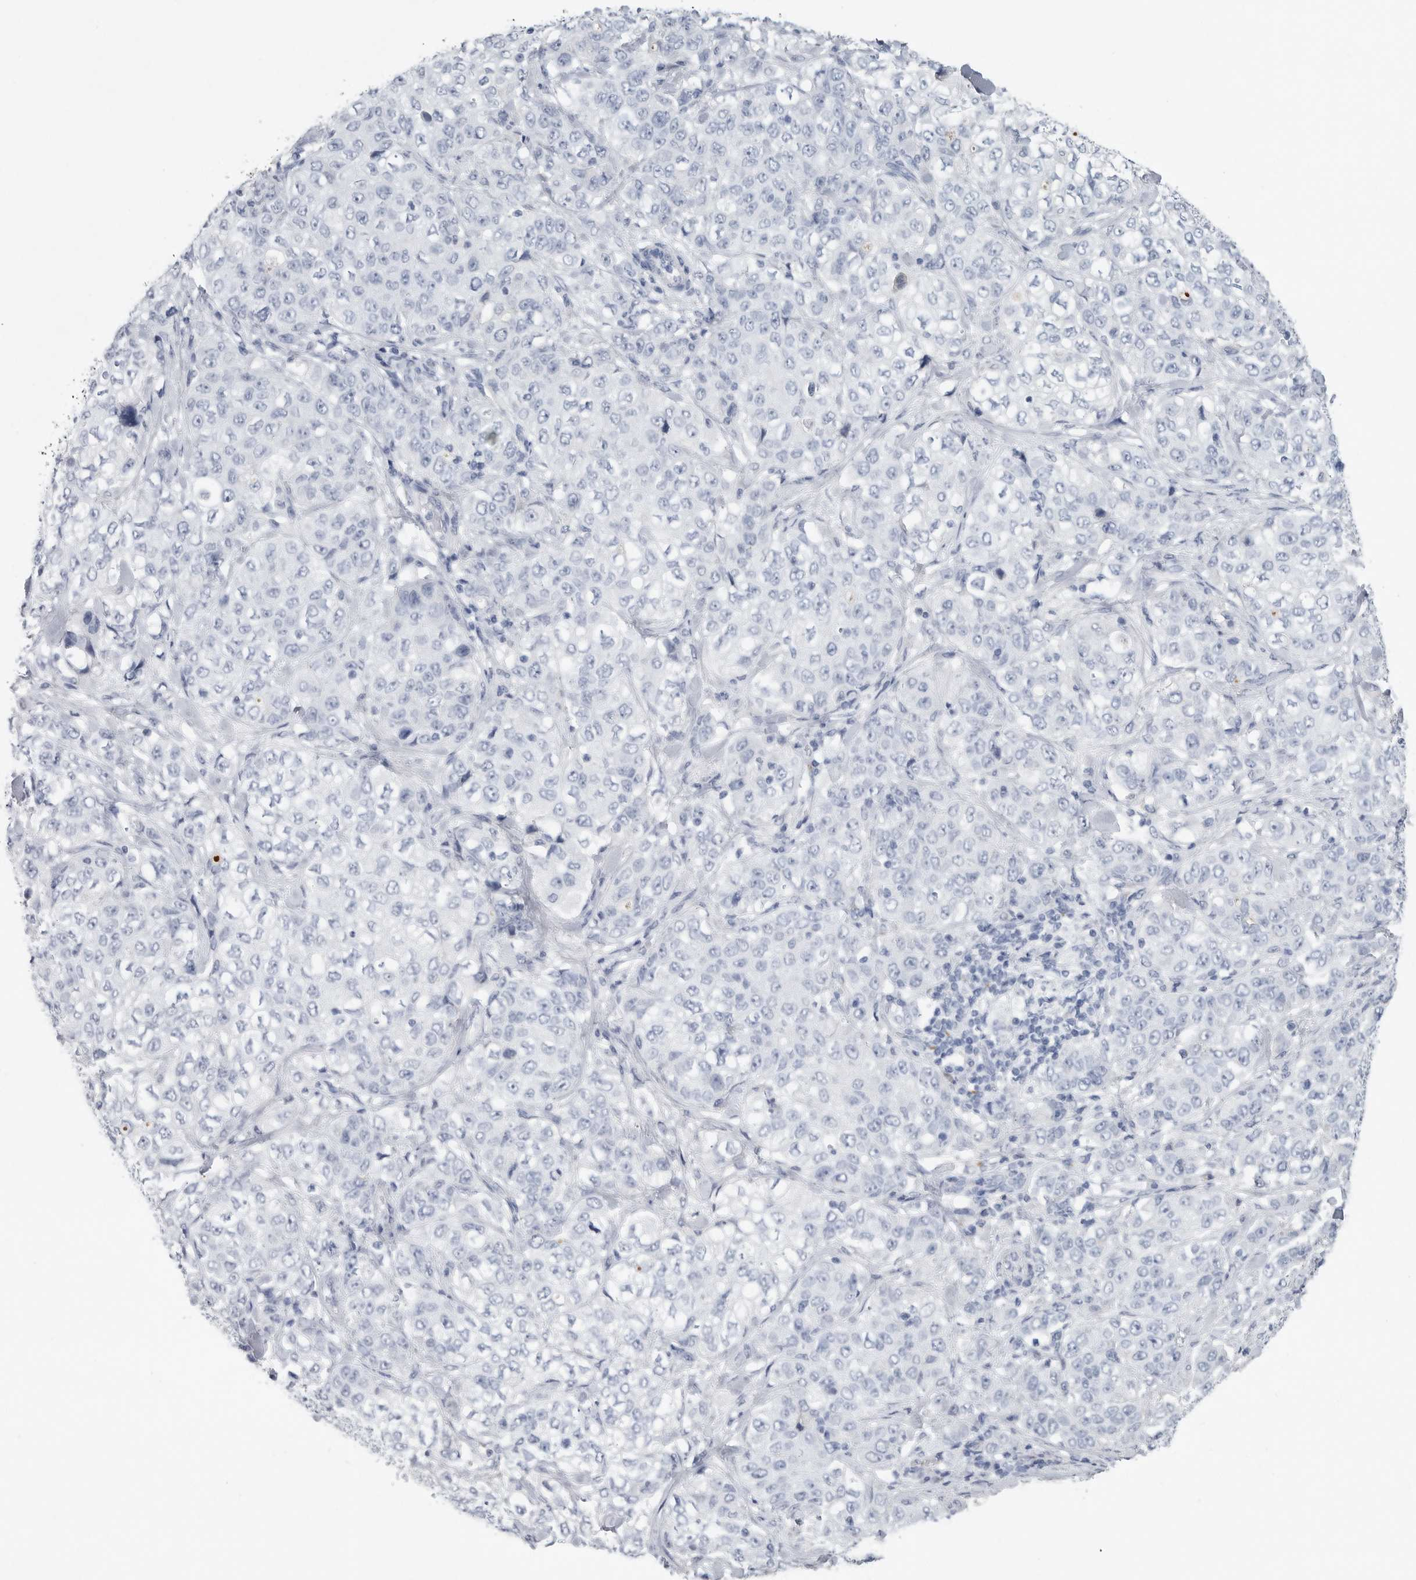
{"staining": {"intensity": "negative", "quantity": "none", "location": "none"}, "tissue": "stomach cancer", "cell_type": "Tumor cells", "image_type": "cancer", "snomed": [{"axis": "morphology", "description": "Adenocarcinoma, NOS"}, {"axis": "topography", "description": "Stomach"}], "caption": "Immunohistochemistry histopathology image of stomach cancer (adenocarcinoma) stained for a protein (brown), which demonstrates no staining in tumor cells.", "gene": "TIMP1", "patient": {"sex": "male", "age": 48}}